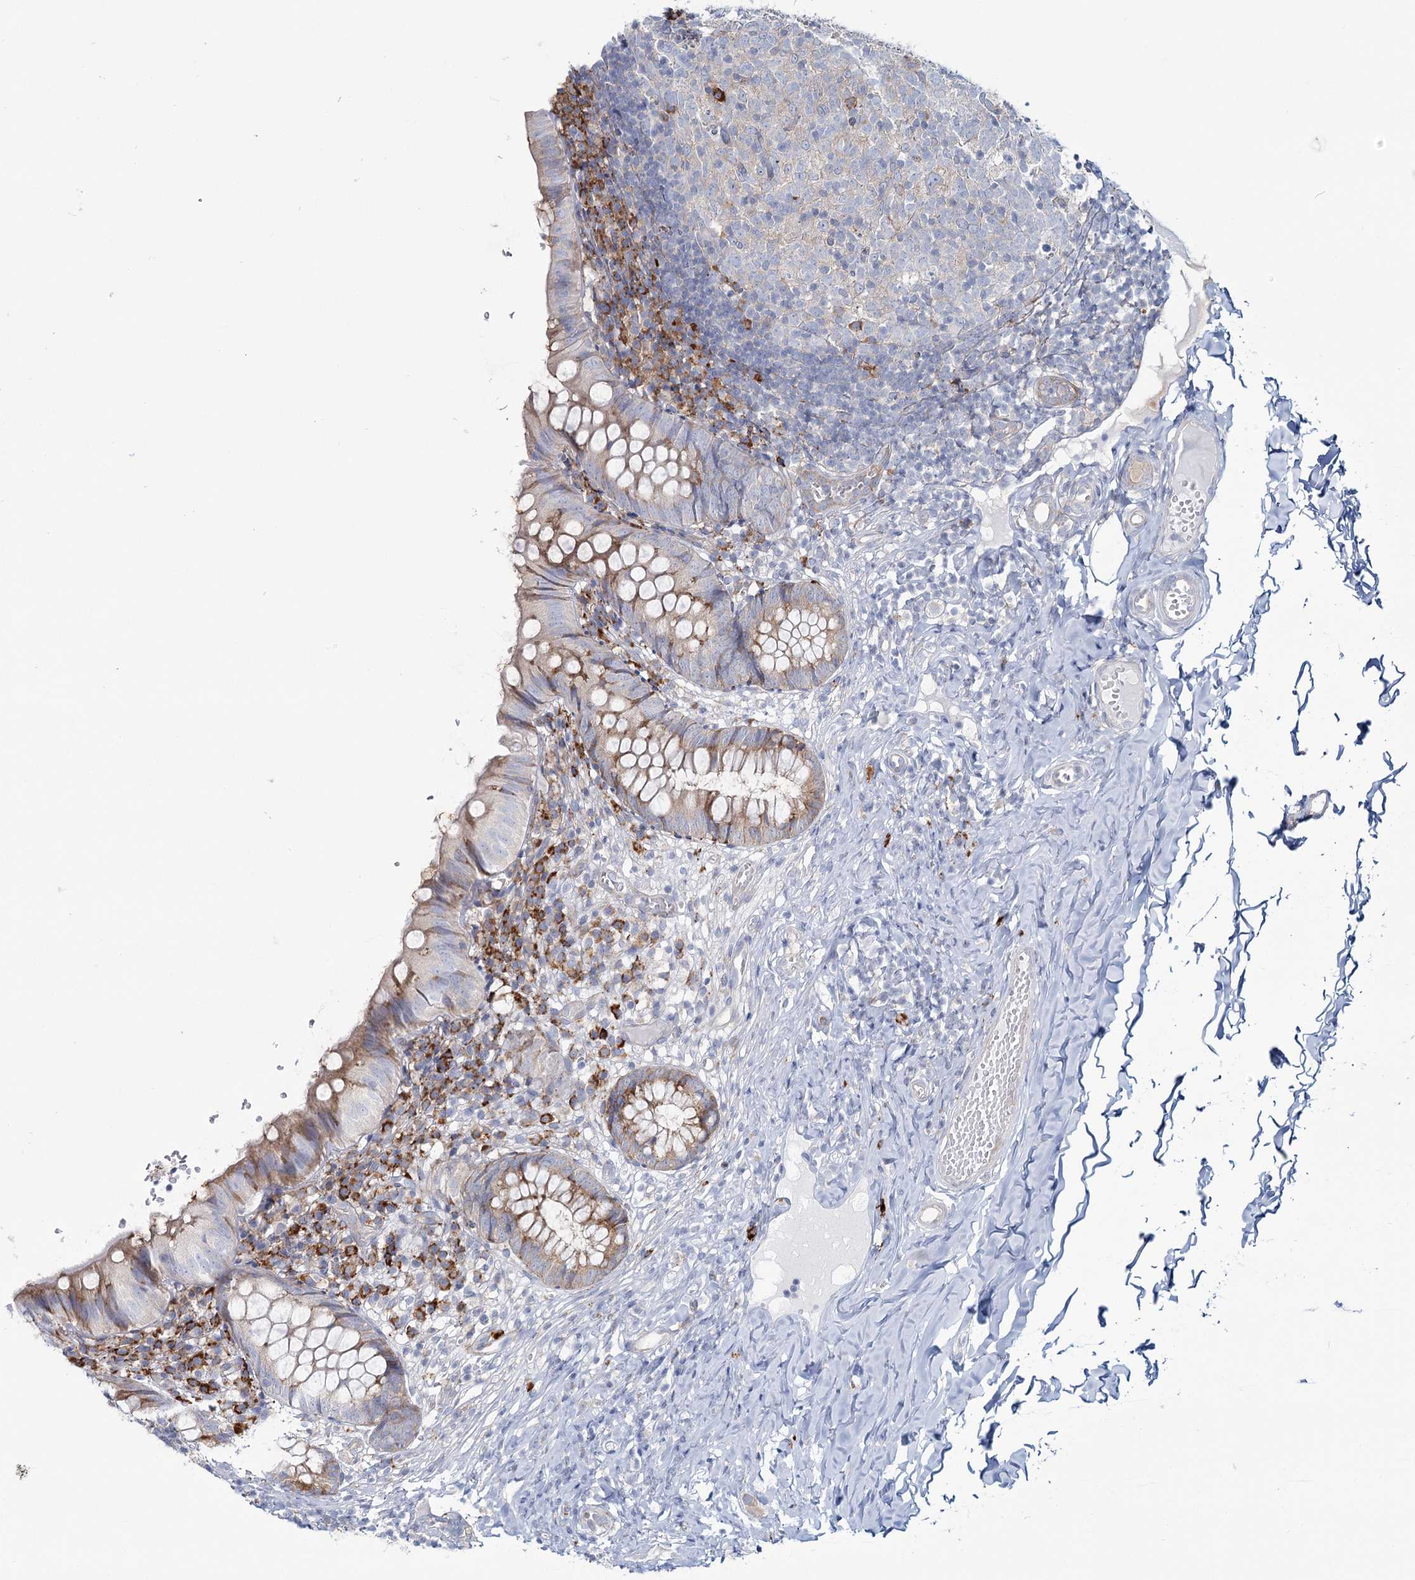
{"staining": {"intensity": "moderate", "quantity": "<25%", "location": "cytoplasmic/membranous"}, "tissue": "appendix", "cell_type": "Glandular cells", "image_type": "normal", "snomed": [{"axis": "morphology", "description": "Normal tissue, NOS"}, {"axis": "topography", "description": "Appendix"}], "caption": "Immunohistochemistry (DAB) staining of normal human appendix displays moderate cytoplasmic/membranous protein staining in about <25% of glandular cells.", "gene": "POGLUT1", "patient": {"sex": "male", "age": 8}}